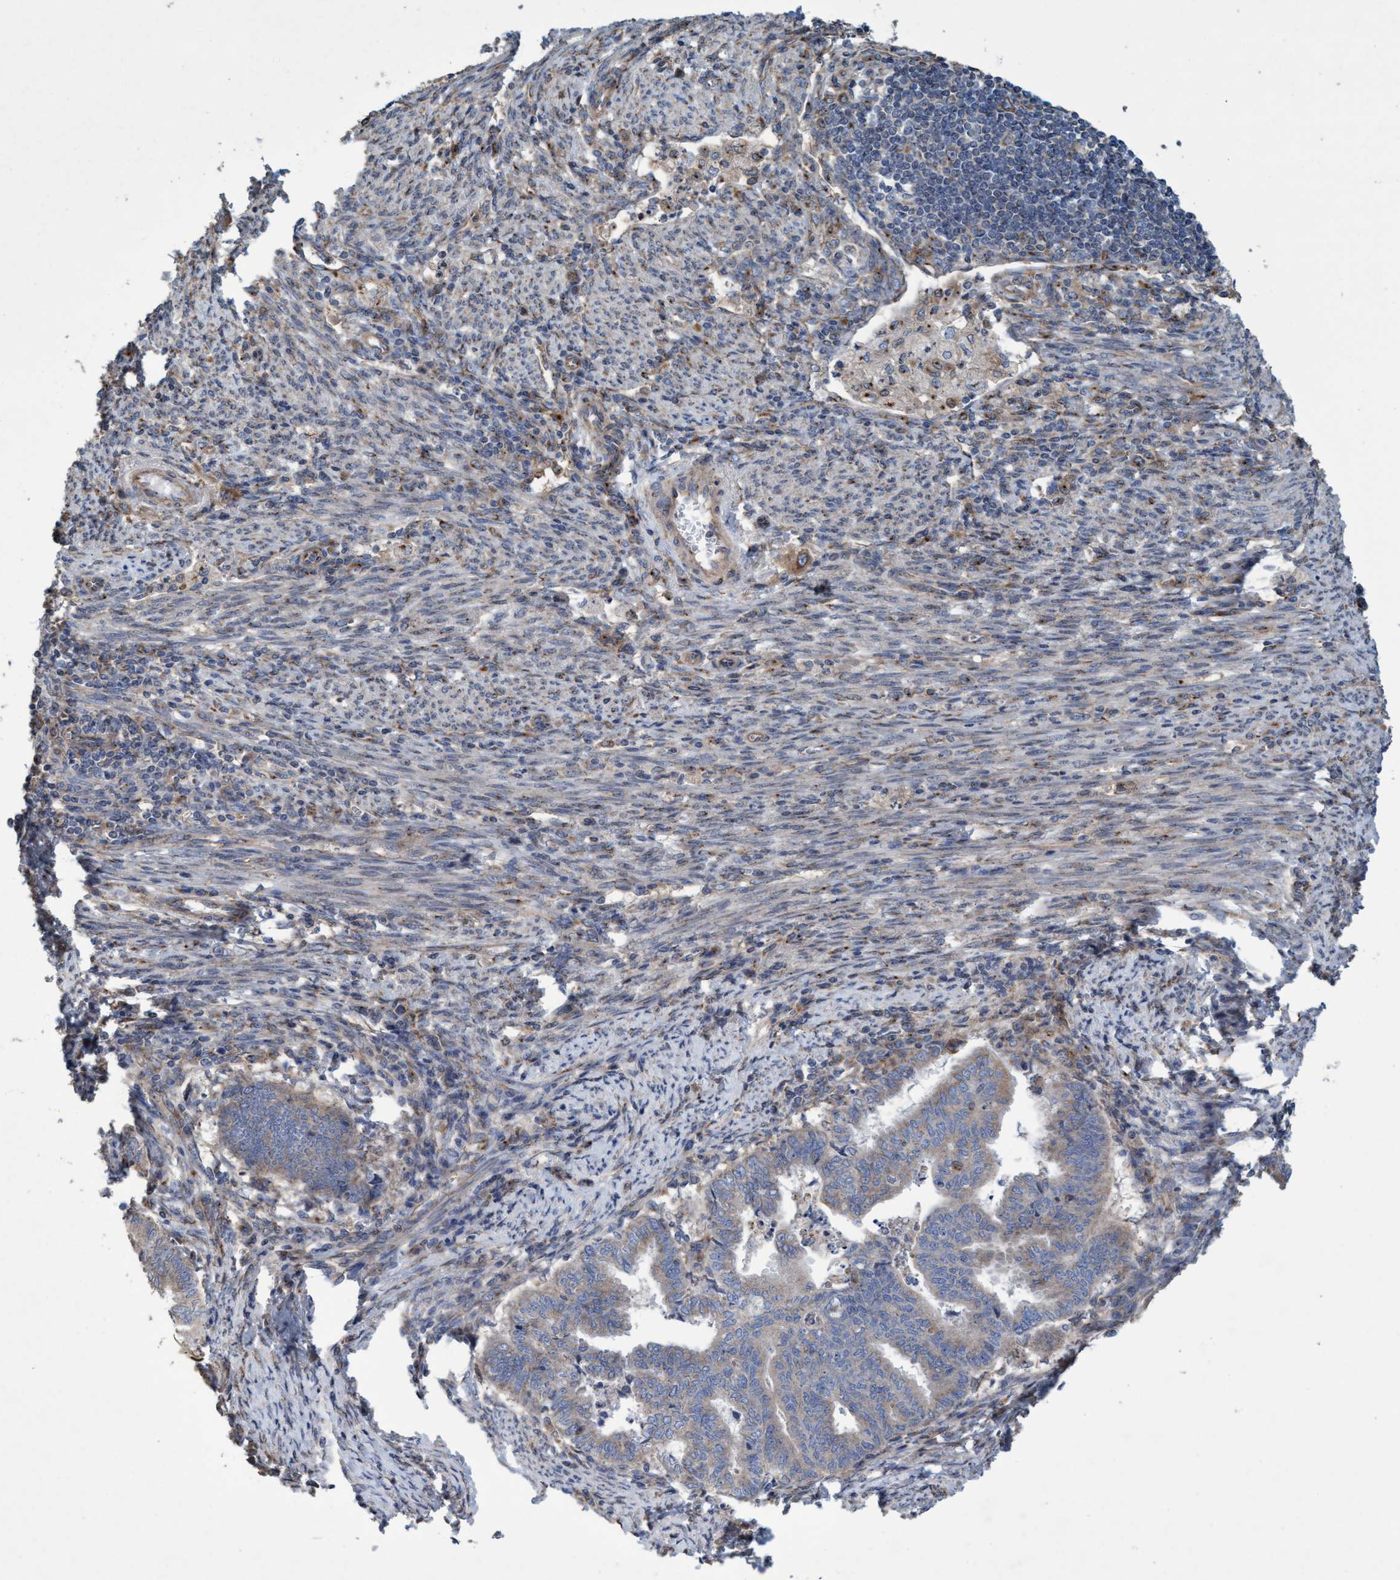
{"staining": {"intensity": "weak", "quantity": "<25%", "location": "cytoplasmic/membranous"}, "tissue": "endometrial cancer", "cell_type": "Tumor cells", "image_type": "cancer", "snomed": [{"axis": "morphology", "description": "Polyp, NOS"}, {"axis": "morphology", "description": "Adenocarcinoma, NOS"}, {"axis": "morphology", "description": "Adenoma, NOS"}, {"axis": "topography", "description": "Endometrium"}], "caption": "Tumor cells show no significant expression in endometrial cancer (polyp).", "gene": "BICD2", "patient": {"sex": "female", "age": 79}}